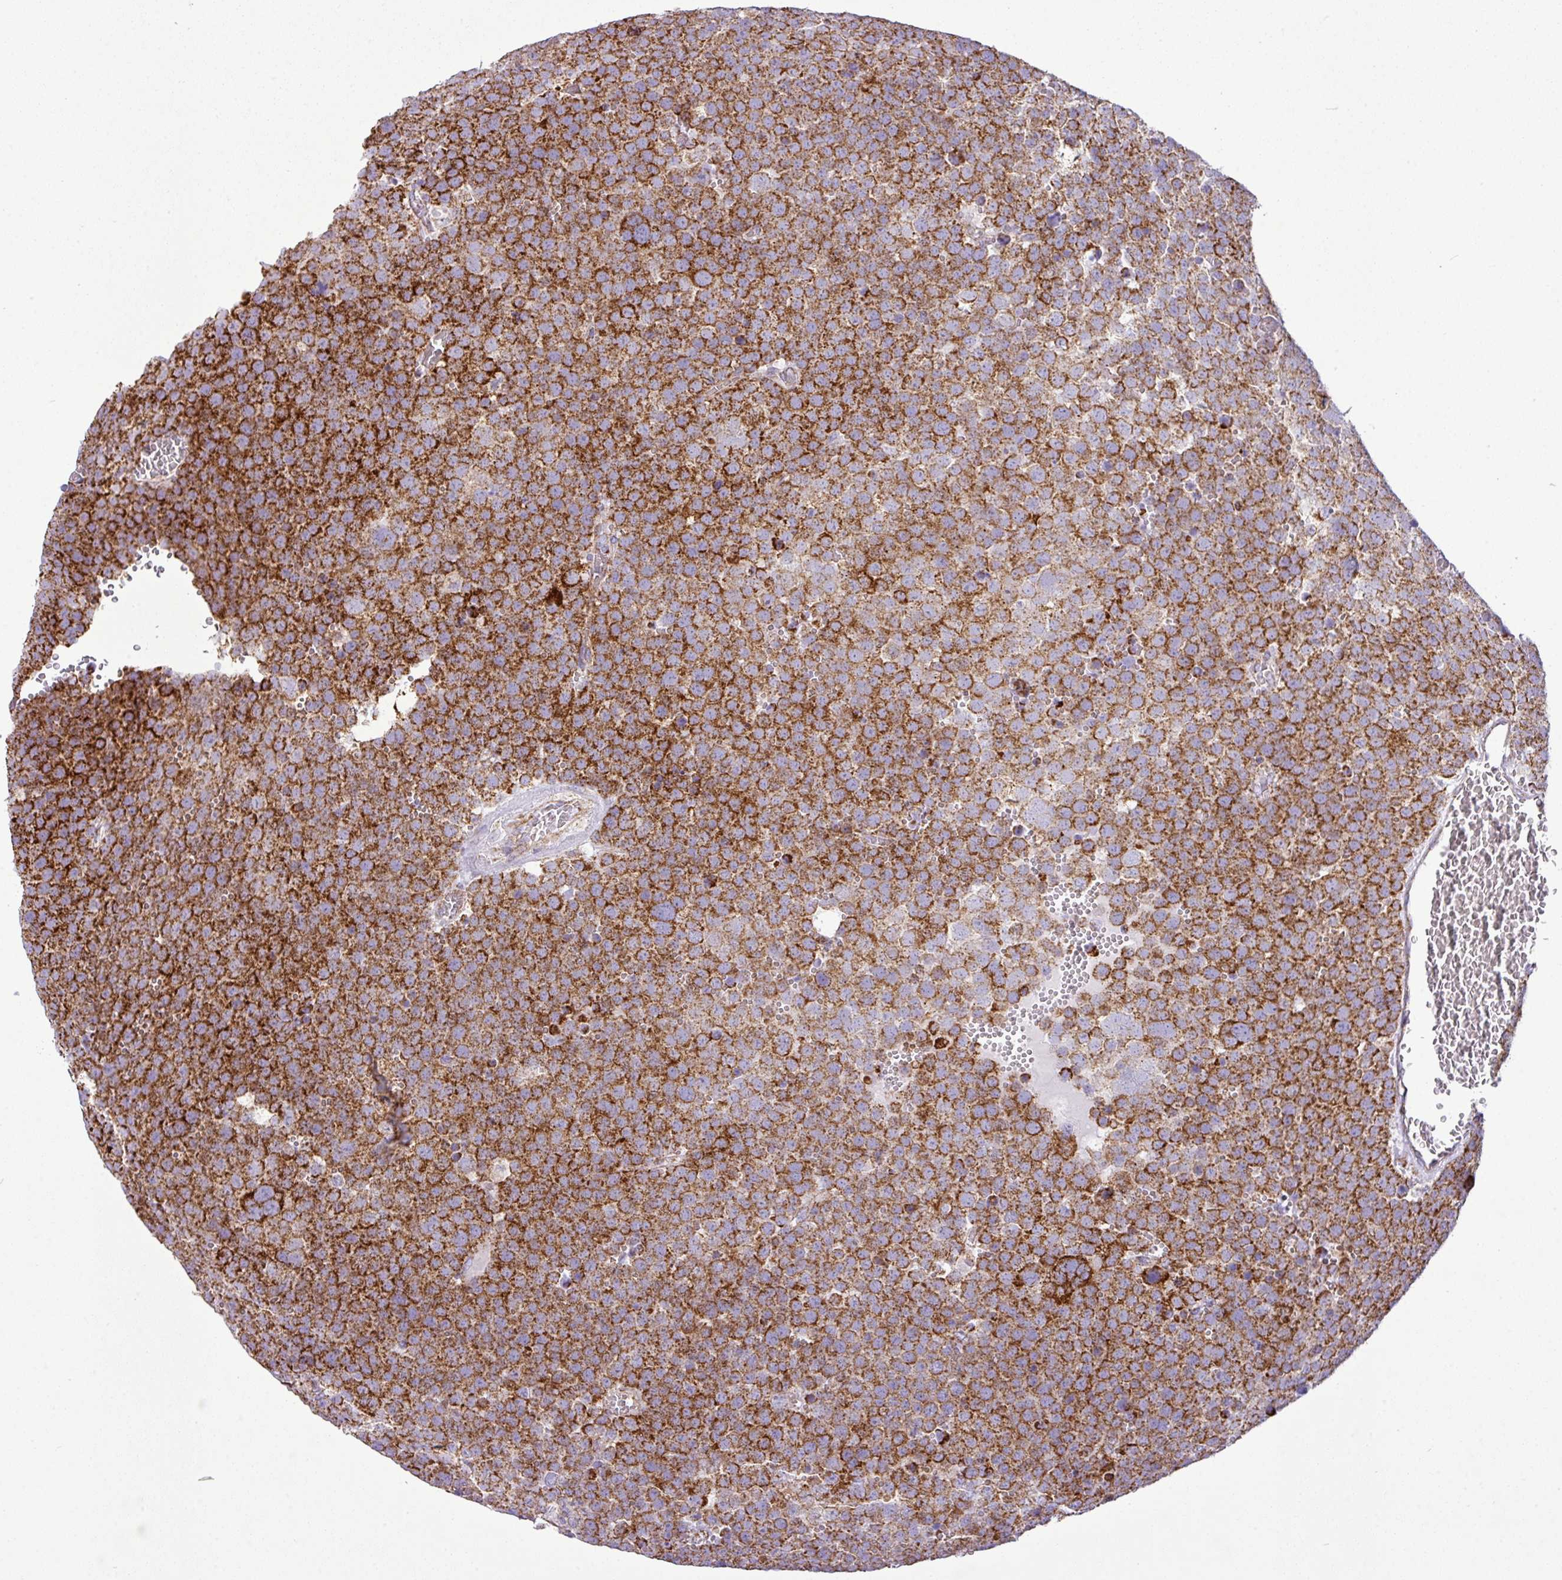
{"staining": {"intensity": "strong", "quantity": ">75%", "location": "cytoplasmic/membranous"}, "tissue": "testis cancer", "cell_type": "Tumor cells", "image_type": "cancer", "snomed": [{"axis": "morphology", "description": "Seminoma, NOS"}, {"axis": "topography", "description": "Testis"}], "caption": "This micrograph displays immunohistochemistry staining of human seminoma (testis), with high strong cytoplasmic/membranous expression in about >75% of tumor cells.", "gene": "ZNF81", "patient": {"sex": "male", "age": 71}}